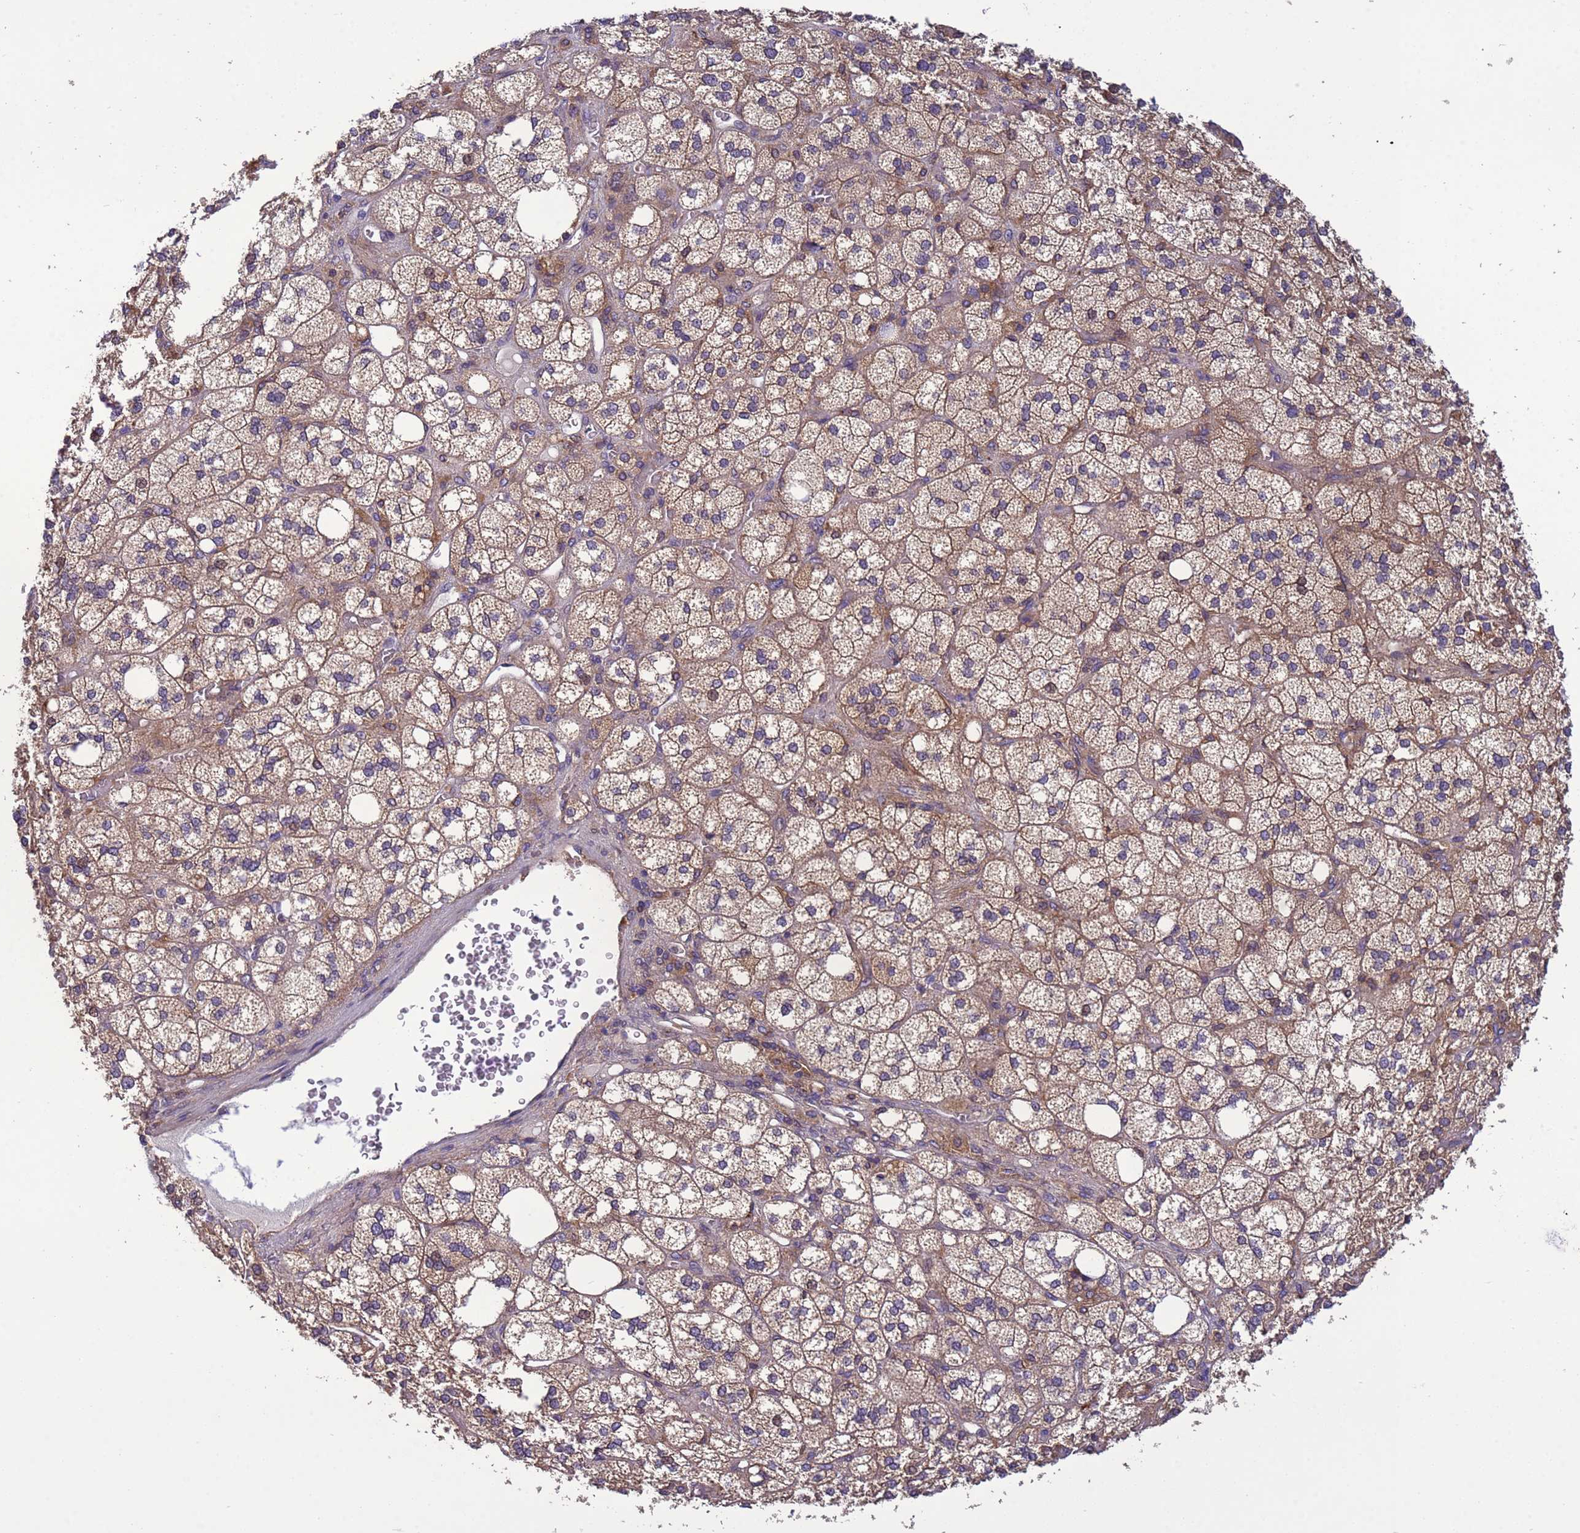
{"staining": {"intensity": "moderate", "quantity": "25%-75%", "location": "cytoplasmic/membranous"}, "tissue": "adrenal gland", "cell_type": "Glandular cells", "image_type": "normal", "snomed": [{"axis": "morphology", "description": "Normal tissue, NOS"}, {"axis": "topography", "description": "Adrenal gland"}], "caption": "Immunohistochemical staining of normal adrenal gland exhibits moderate cytoplasmic/membranous protein expression in about 25%-75% of glandular cells. The staining was performed using DAB (3,3'-diaminobenzidine) to visualize the protein expression in brown, while the nuclei were stained in blue with hematoxylin (Magnification: 20x).", "gene": "RAB10", "patient": {"sex": "male", "age": 61}}